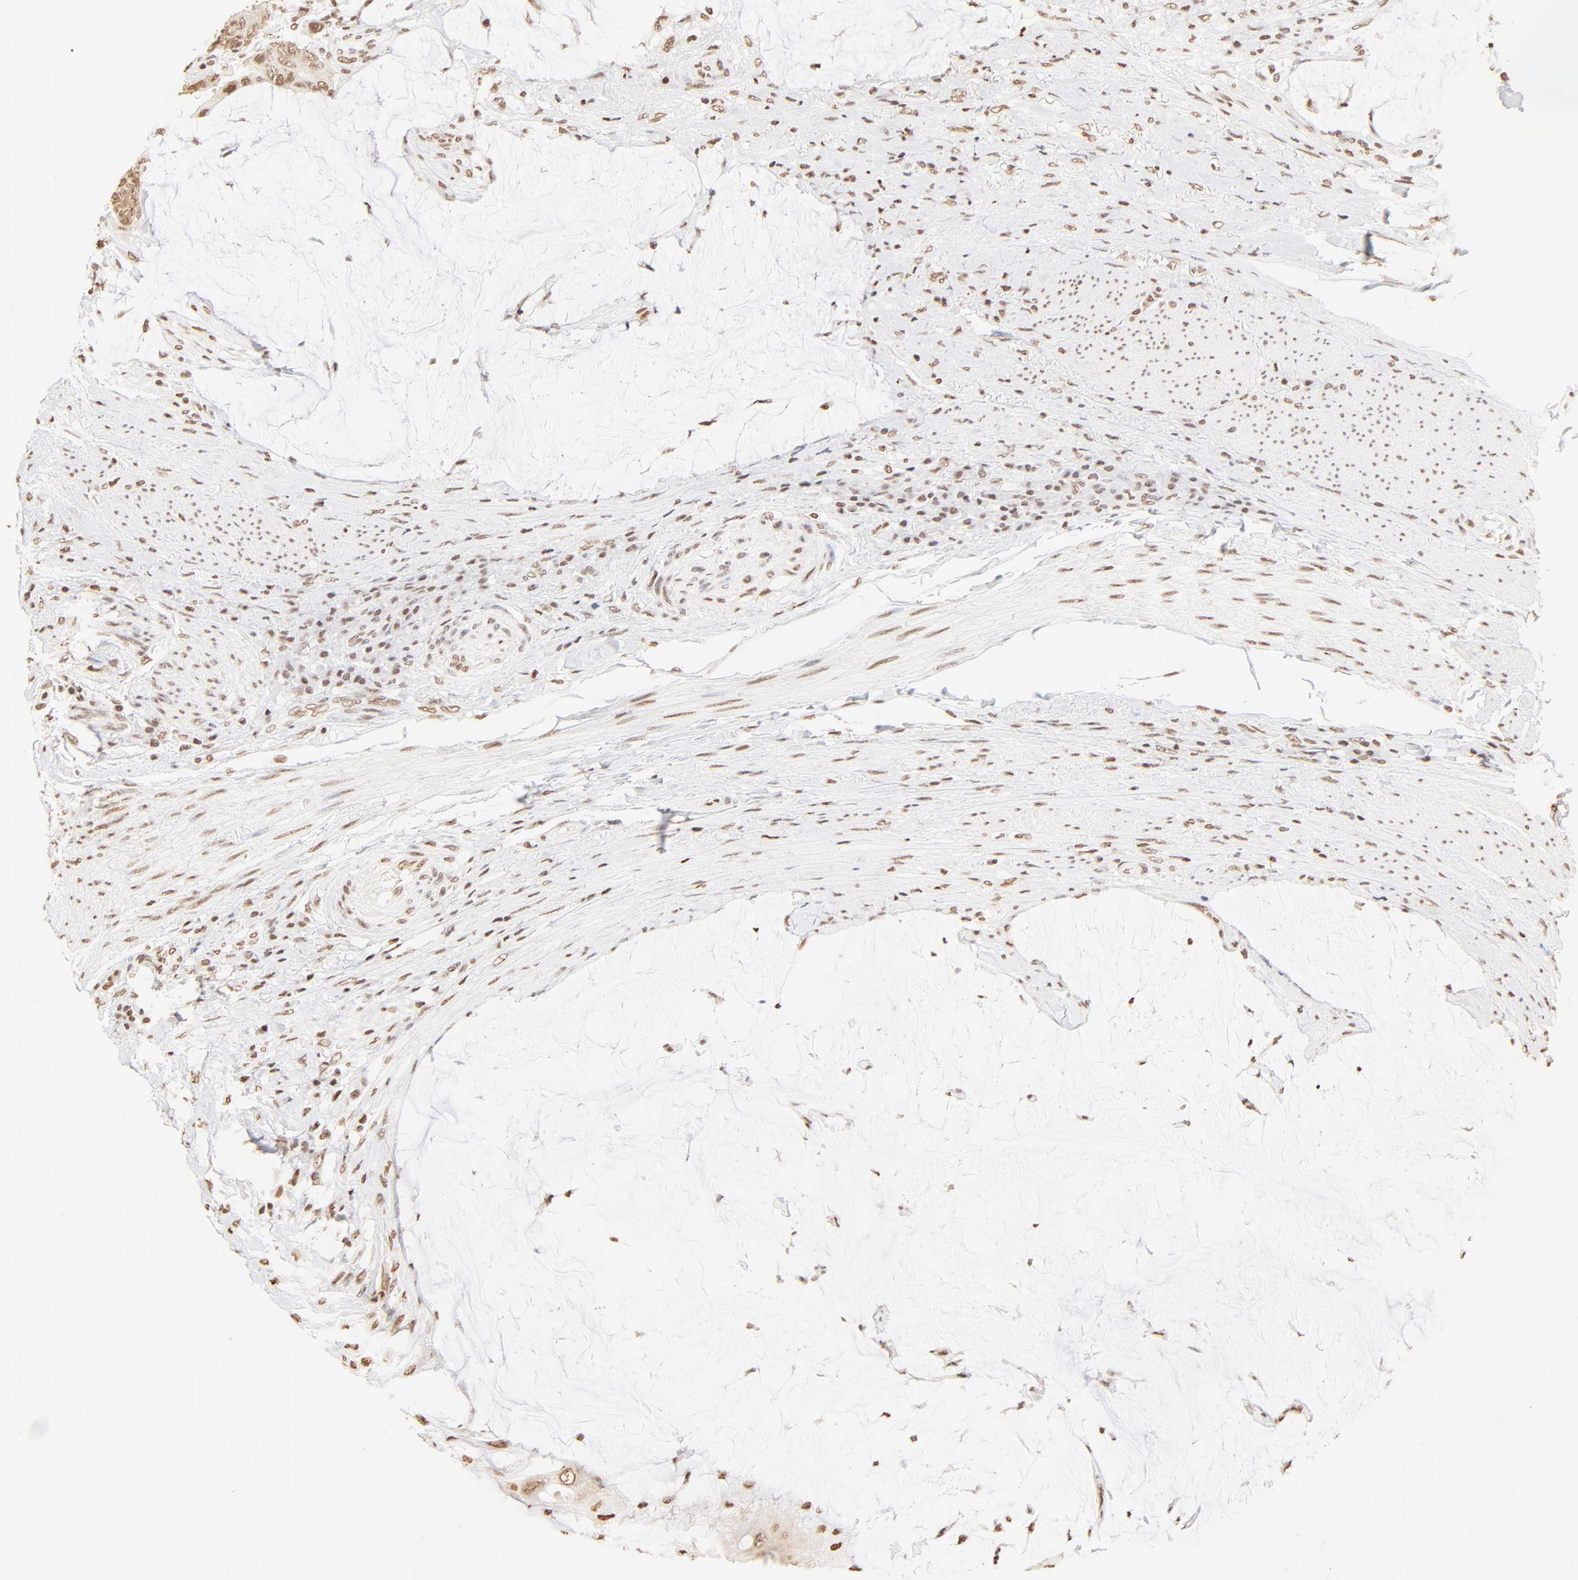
{"staining": {"intensity": "moderate", "quantity": ">75%", "location": "cytoplasmic/membranous,nuclear"}, "tissue": "colorectal cancer", "cell_type": "Tumor cells", "image_type": "cancer", "snomed": [{"axis": "morphology", "description": "Normal tissue, NOS"}, {"axis": "morphology", "description": "Adenocarcinoma, NOS"}, {"axis": "topography", "description": "Rectum"}, {"axis": "topography", "description": "Peripheral nerve tissue"}], "caption": "Moderate cytoplasmic/membranous and nuclear staining is appreciated in about >75% of tumor cells in adenocarcinoma (colorectal).", "gene": "ZNF540", "patient": {"sex": "female", "age": 77}}